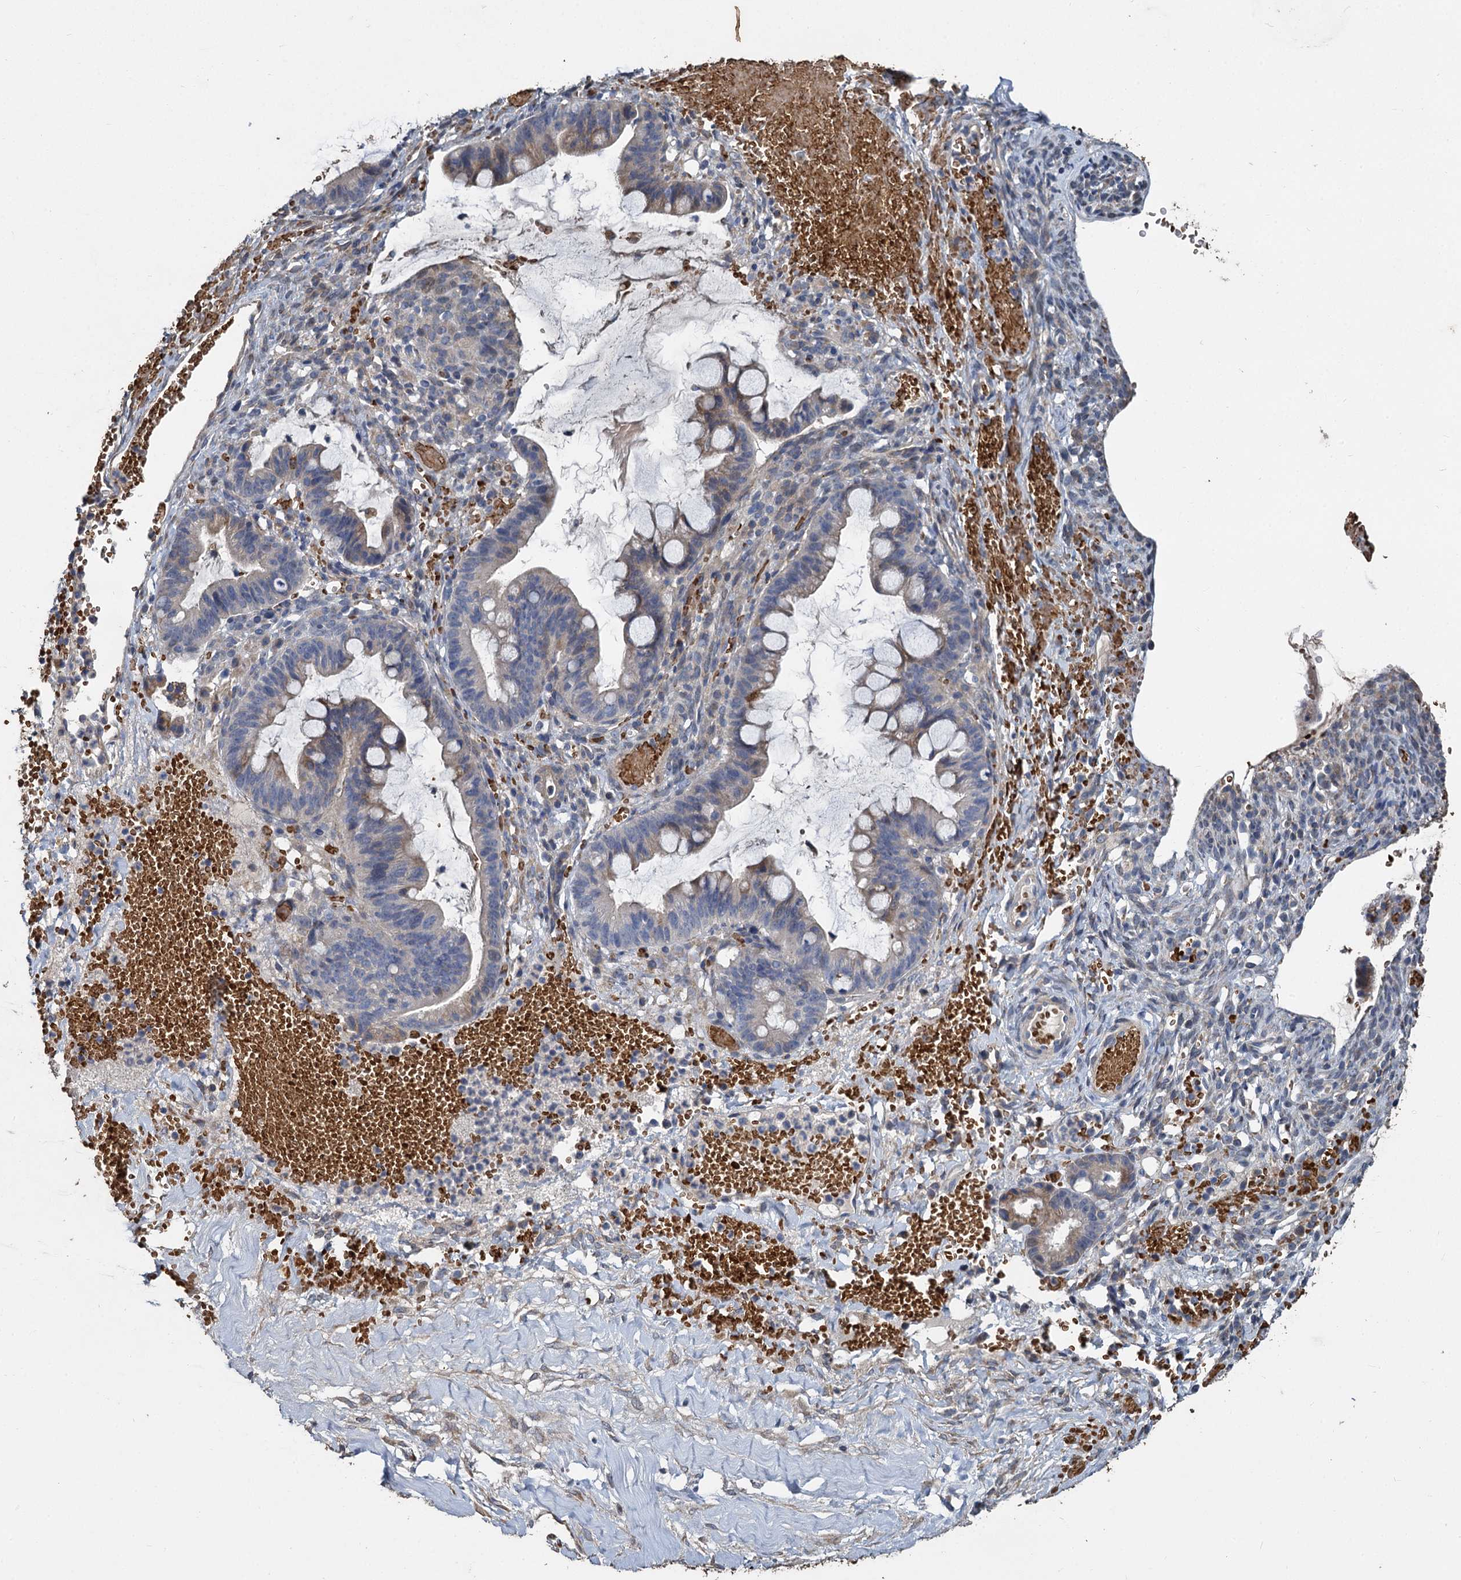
{"staining": {"intensity": "weak", "quantity": "25%-75%", "location": "cytoplasmic/membranous"}, "tissue": "ovarian cancer", "cell_type": "Tumor cells", "image_type": "cancer", "snomed": [{"axis": "morphology", "description": "Cystadenocarcinoma, mucinous, NOS"}, {"axis": "topography", "description": "Ovary"}], "caption": "The photomicrograph shows immunohistochemical staining of mucinous cystadenocarcinoma (ovarian). There is weak cytoplasmic/membranous staining is present in about 25%-75% of tumor cells.", "gene": "TCTN2", "patient": {"sex": "female", "age": 73}}